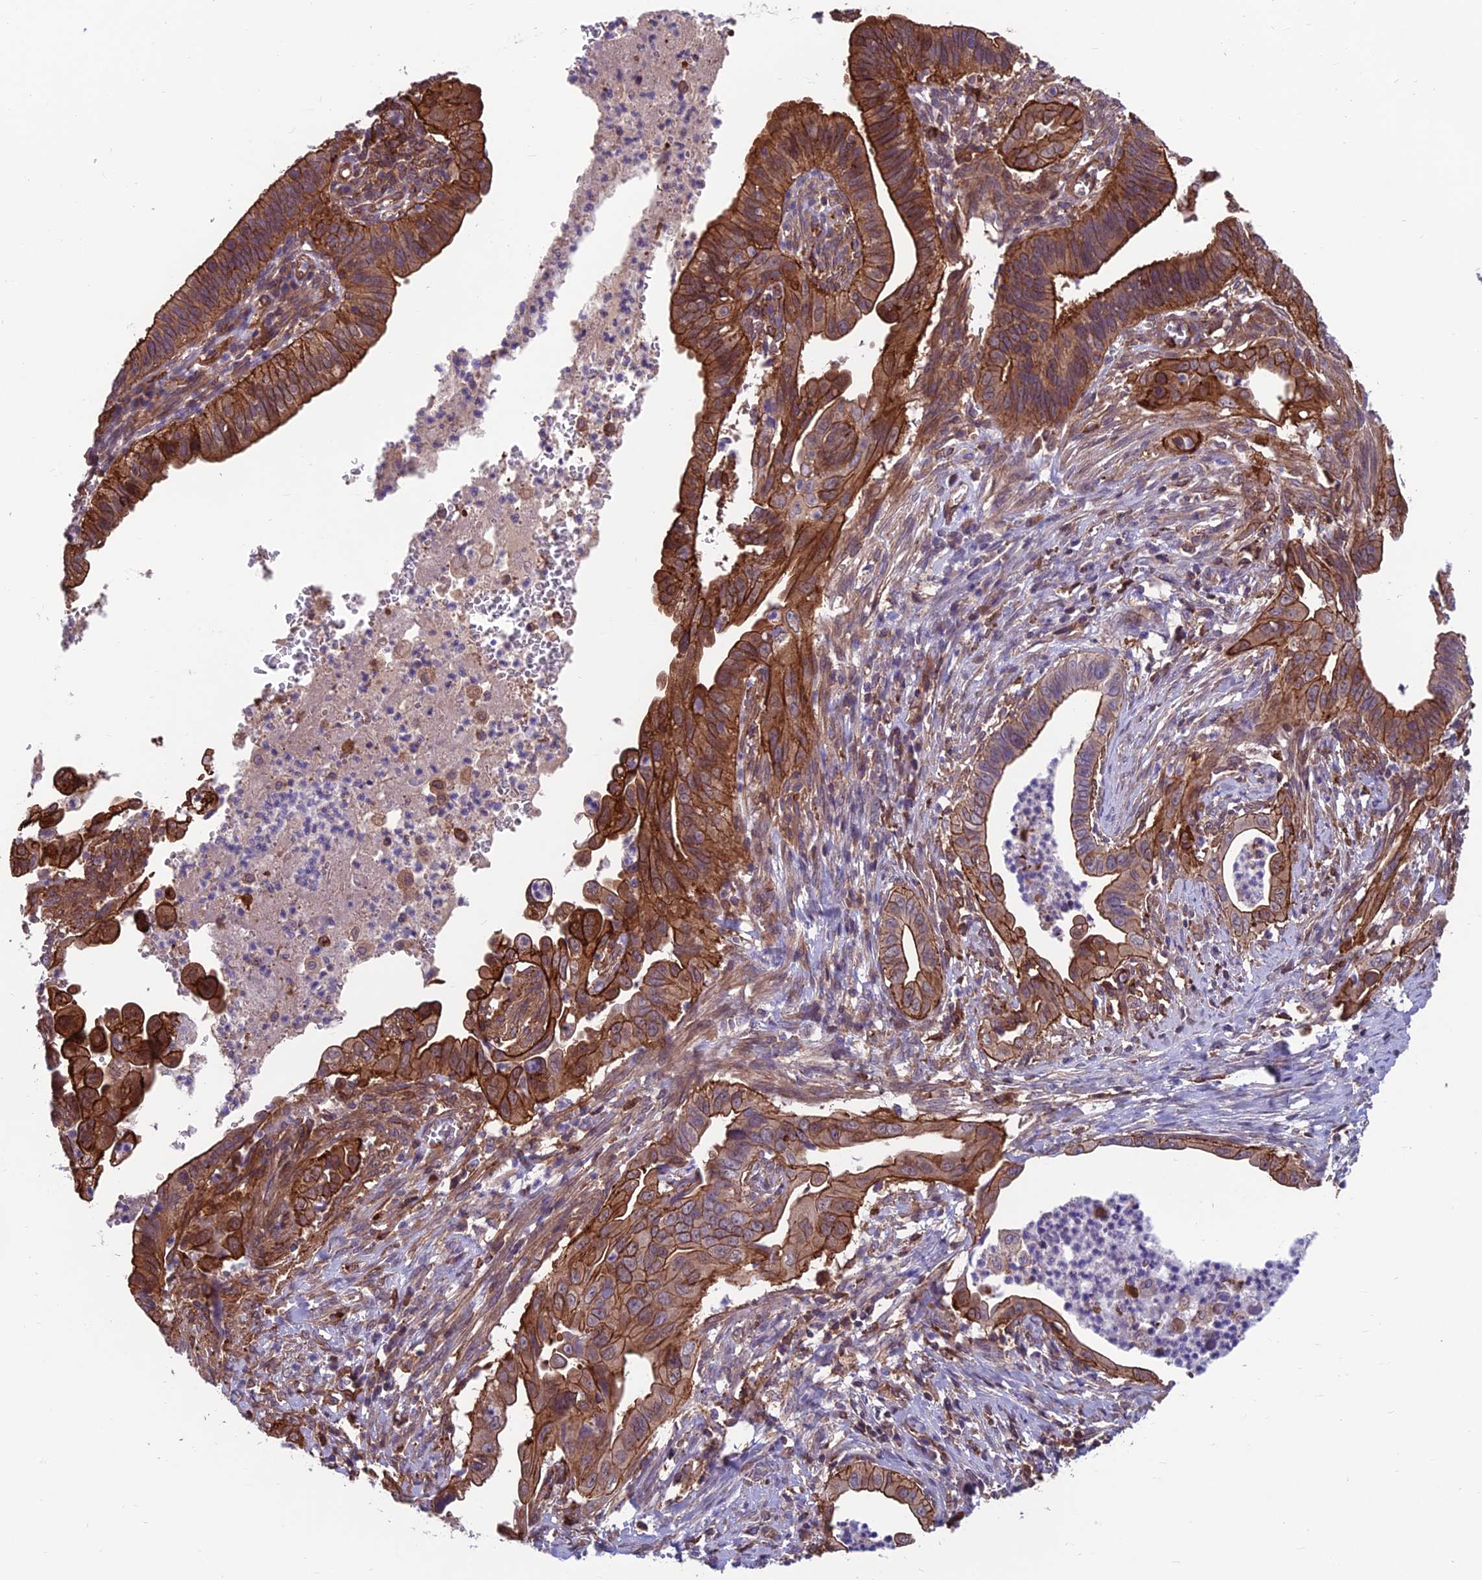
{"staining": {"intensity": "strong", "quantity": ">75%", "location": "cytoplasmic/membranous"}, "tissue": "cervical cancer", "cell_type": "Tumor cells", "image_type": "cancer", "snomed": [{"axis": "morphology", "description": "Adenocarcinoma, NOS"}, {"axis": "topography", "description": "Cervix"}], "caption": "Tumor cells display high levels of strong cytoplasmic/membranous staining in about >75% of cells in human cervical cancer (adenocarcinoma).", "gene": "RTN4RL1", "patient": {"sex": "female", "age": 42}}